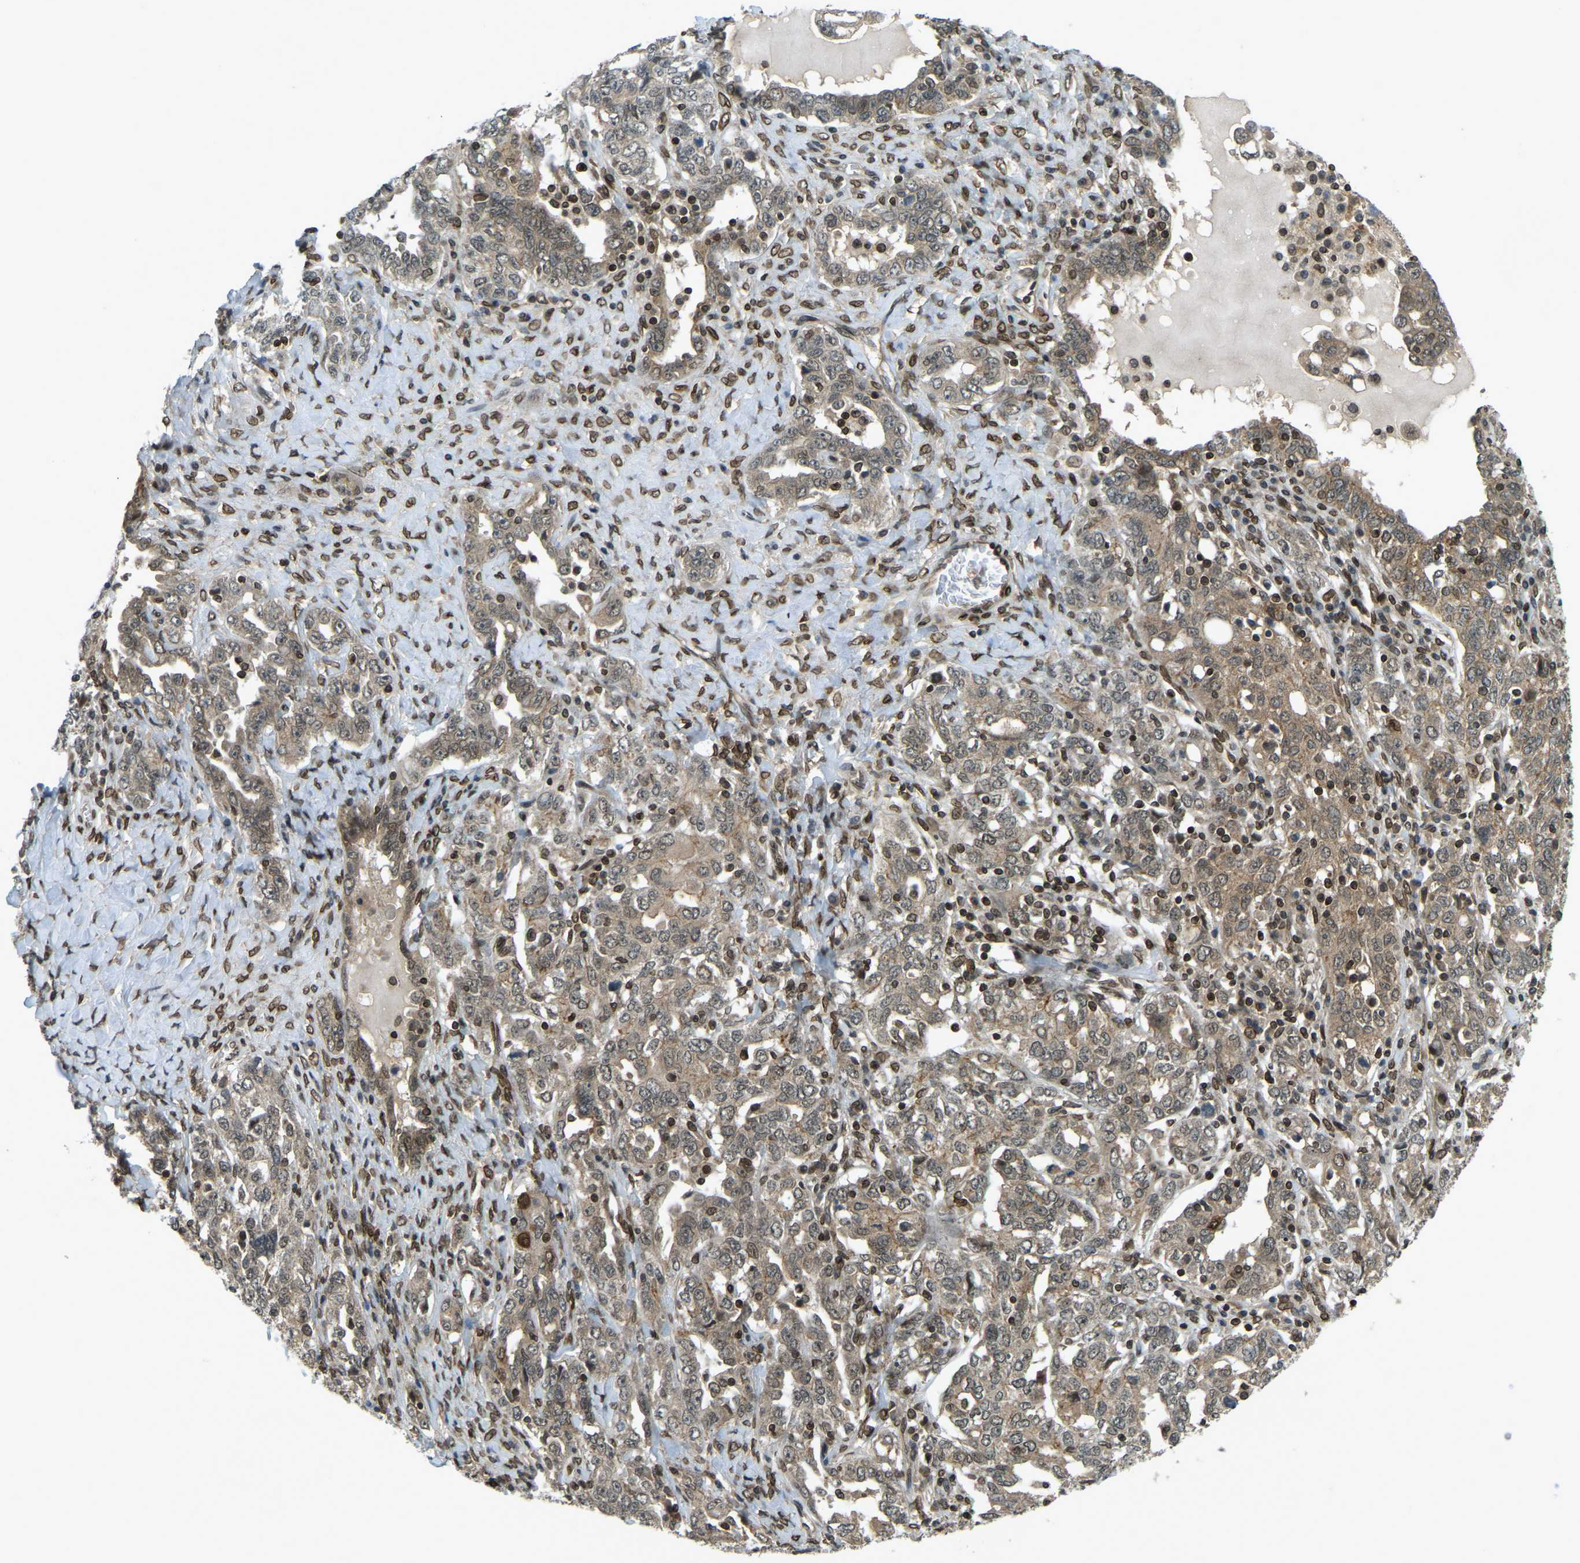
{"staining": {"intensity": "weak", "quantity": ">75%", "location": "cytoplasmic/membranous"}, "tissue": "ovarian cancer", "cell_type": "Tumor cells", "image_type": "cancer", "snomed": [{"axis": "morphology", "description": "Carcinoma, endometroid"}, {"axis": "topography", "description": "Ovary"}], "caption": "A brown stain shows weak cytoplasmic/membranous expression of a protein in ovarian cancer (endometroid carcinoma) tumor cells.", "gene": "SYNE1", "patient": {"sex": "female", "age": 62}}